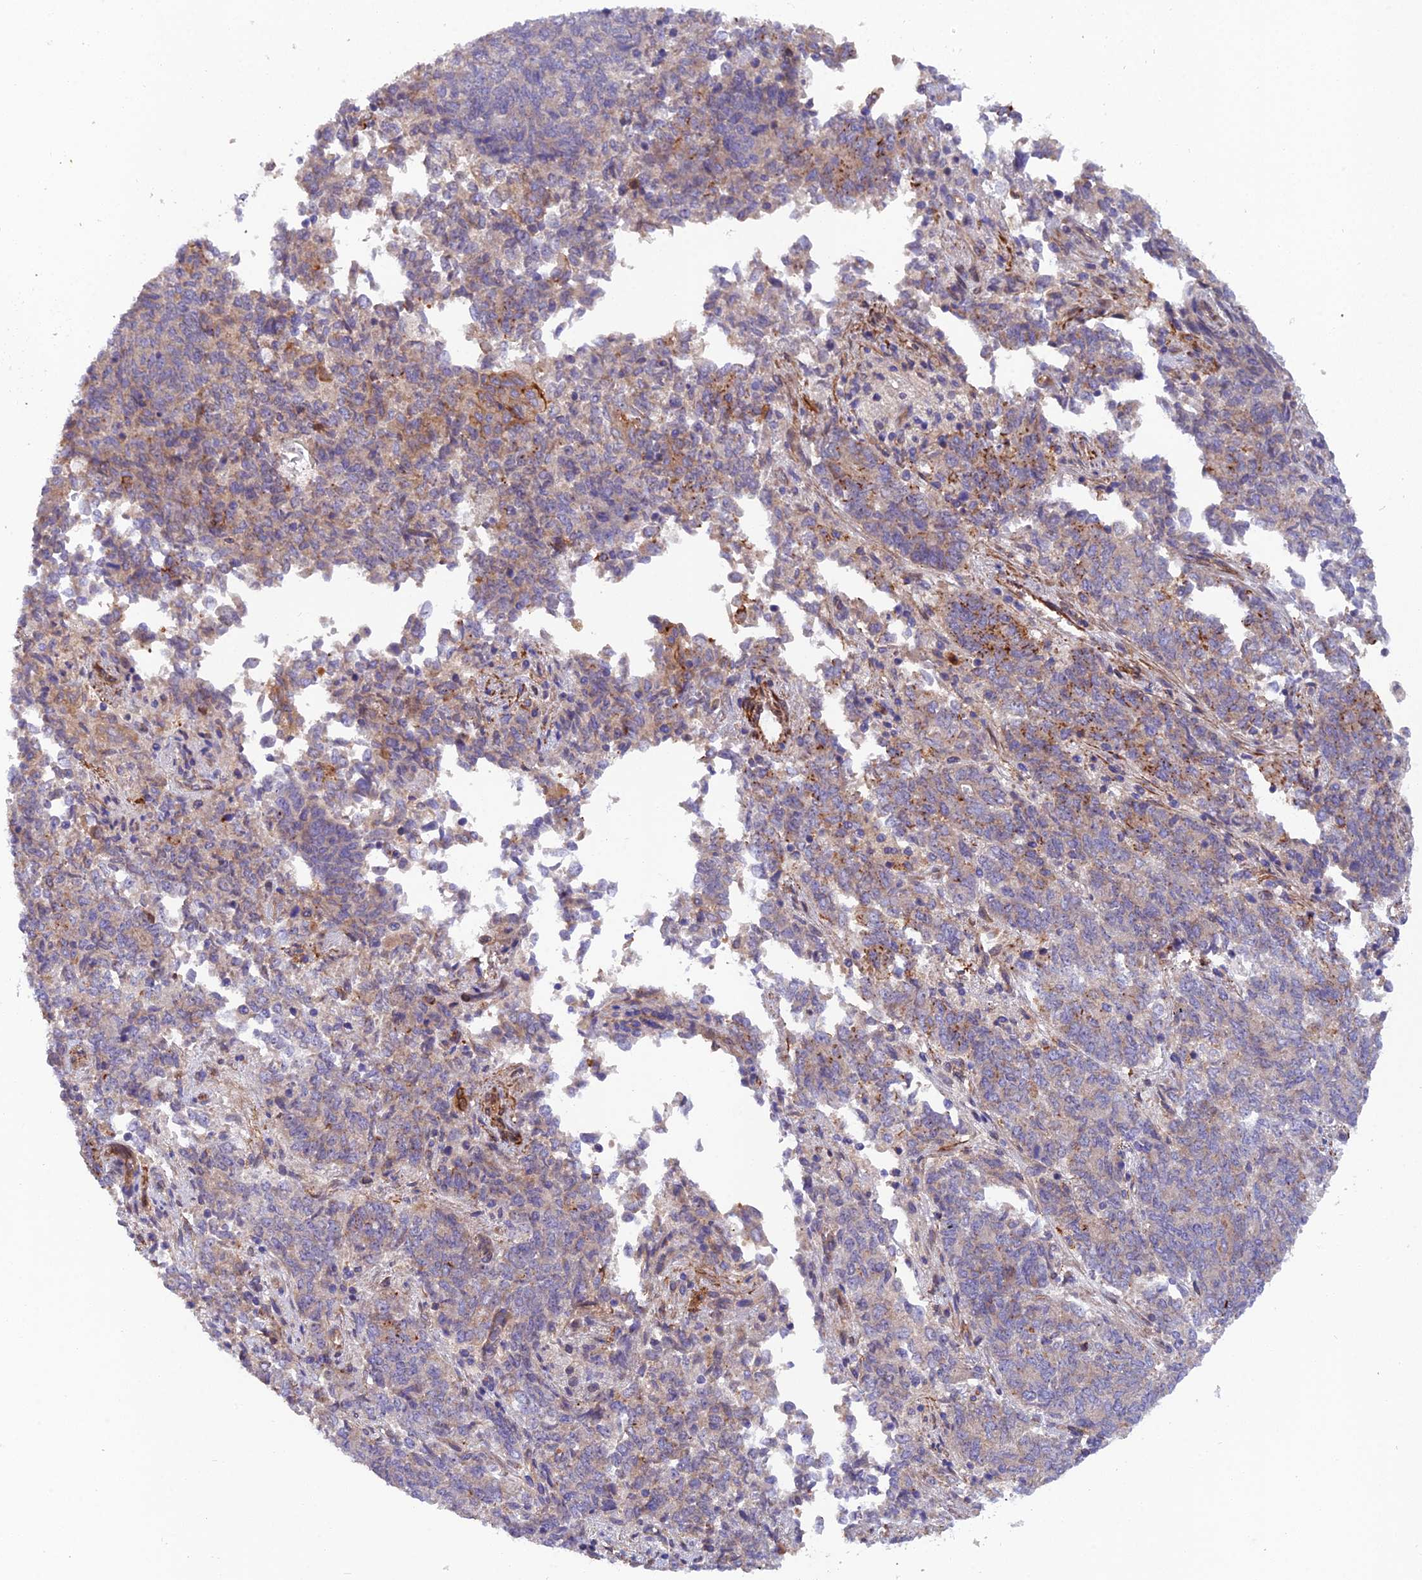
{"staining": {"intensity": "weak", "quantity": "<25%", "location": "cytoplasmic/membranous"}, "tissue": "endometrial cancer", "cell_type": "Tumor cells", "image_type": "cancer", "snomed": [{"axis": "morphology", "description": "Adenocarcinoma, NOS"}, {"axis": "topography", "description": "Endometrium"}], "caption": "Endometrial cancer (adenocarcinoma) stained for a protein using immunohistochemistry demonstrates no positivity tumor cells.", "gene": "RALGAPA2", "patient": {"sex": "female", "age": 80}}